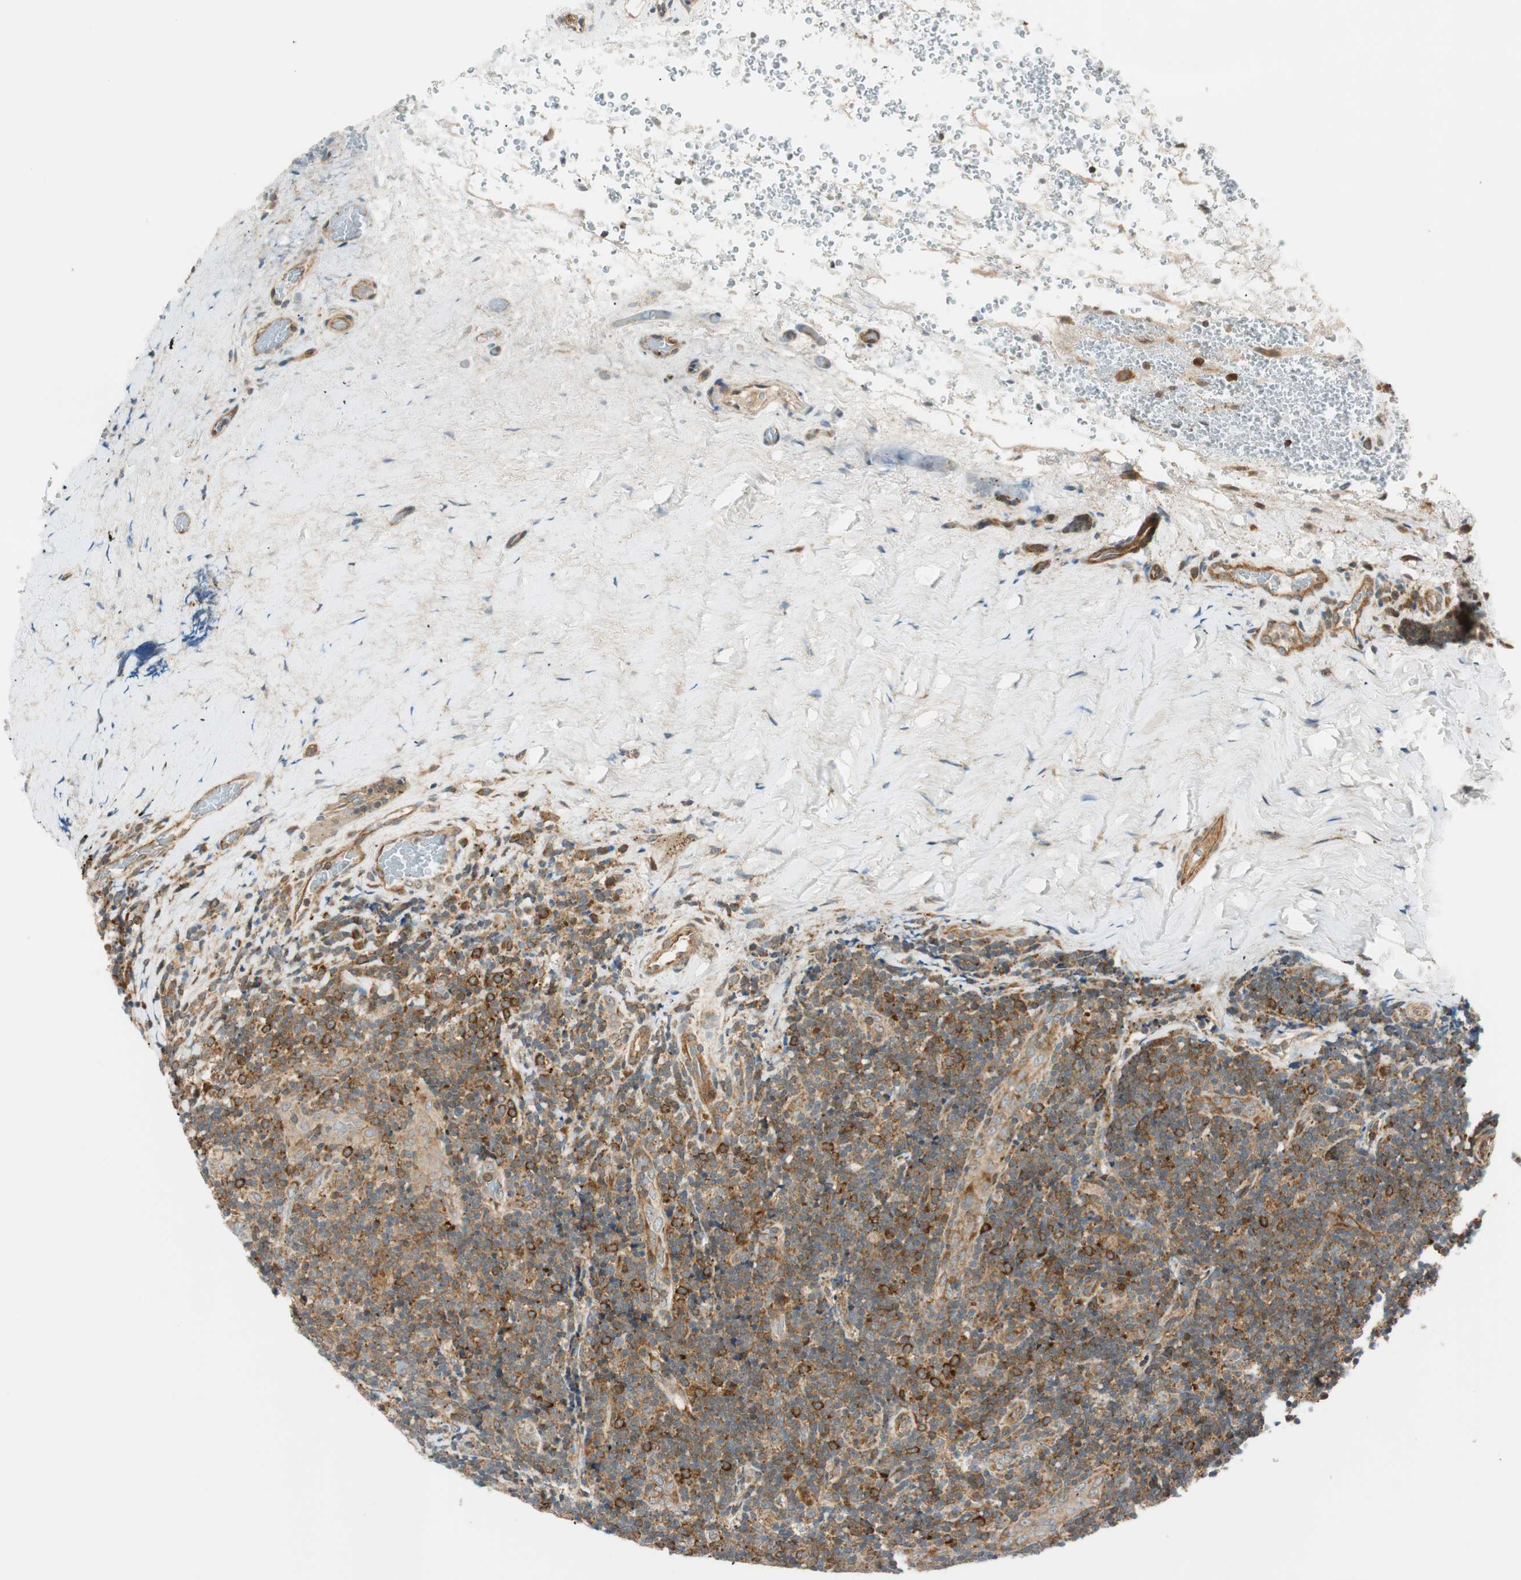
{"staining": {"intensity": "strong", "quantity": ">75%", "location": "cytoplasmic/membranous"}, "tissue": "lymphoma", "cell_type": "Tumor cells", "image_type": "cancer", "snomed": [{"axis": "morphology", "description": "Malignant lymphoma, non-Hodgkin's type, High grade"}, {"axis": "topography", "description": "Tonsil"}], "caption": "An immunohistochemistry (IHC) histopathology image of tumor tissue is shown. Protein staining in brown labels strong cytoplasmic/membranous positivity in malignant lymphoma, non-Hodgkin's type (high-grade) within tumor cells. The staining was performed using DAB (3,3'-diaminobenzidine), with brown indicating positive protein expression. Nuclei are stained blue with hematoxylin.", "gene": "ABI1", "patient": {"sex": "female", "age": 36}}